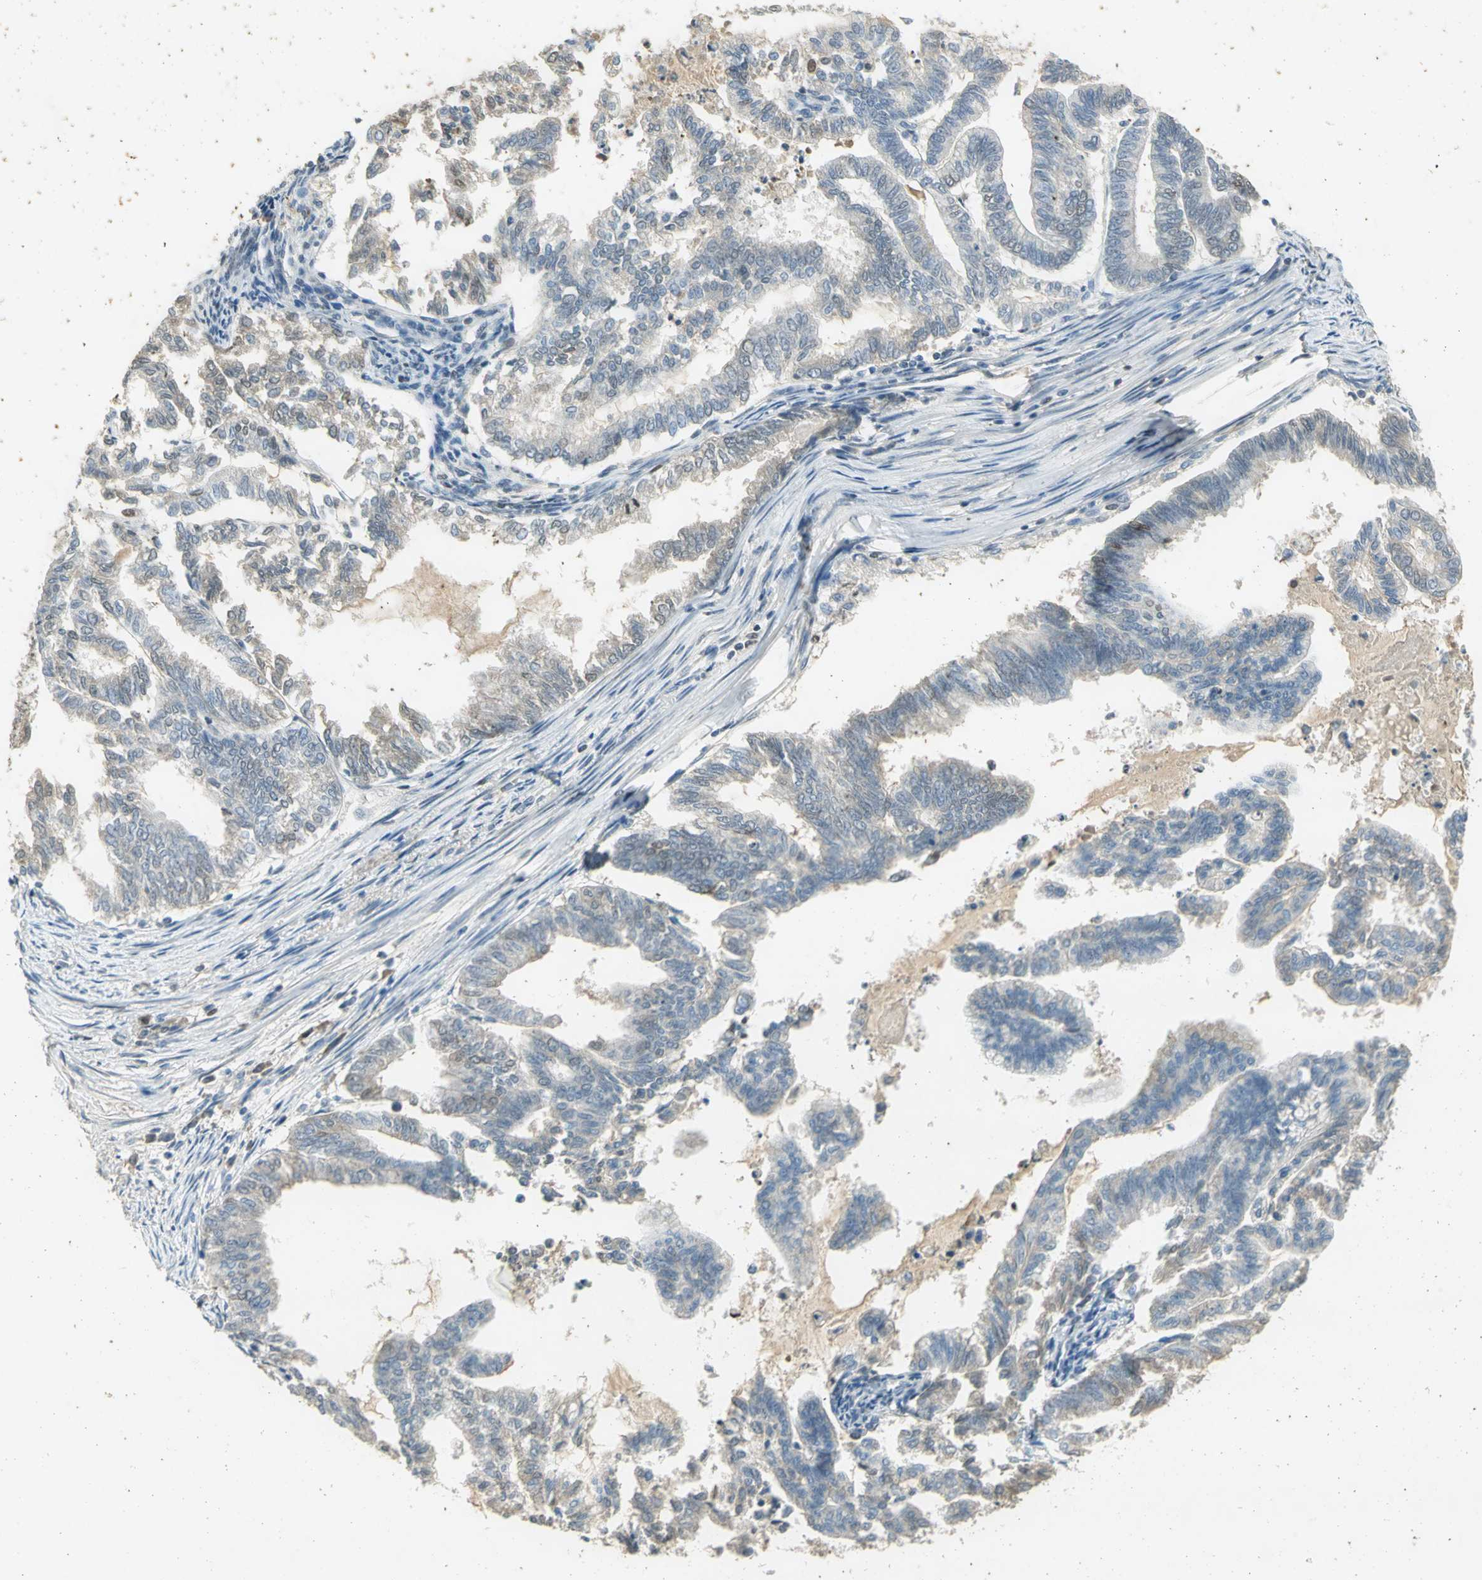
{"staining": {"intensity": "weak", "quantity": "25%-75%", "location": "cytoplasmic/membranous"}, "tissue": "endometrial cancer", "cell_type": "Tumor cells", "image_type": "cancer", "snomed": [{"axis": "morphology", "description": "Adenocarcinoma, NOS"}, {"axis": "topography", "description": "Endometrium"}], "caption": "Human endometrial cancer stained with a protein marker displays weak staining in tumor cells.", "gene": "AK6", "patient": {"sex": "female", "age": 79}}